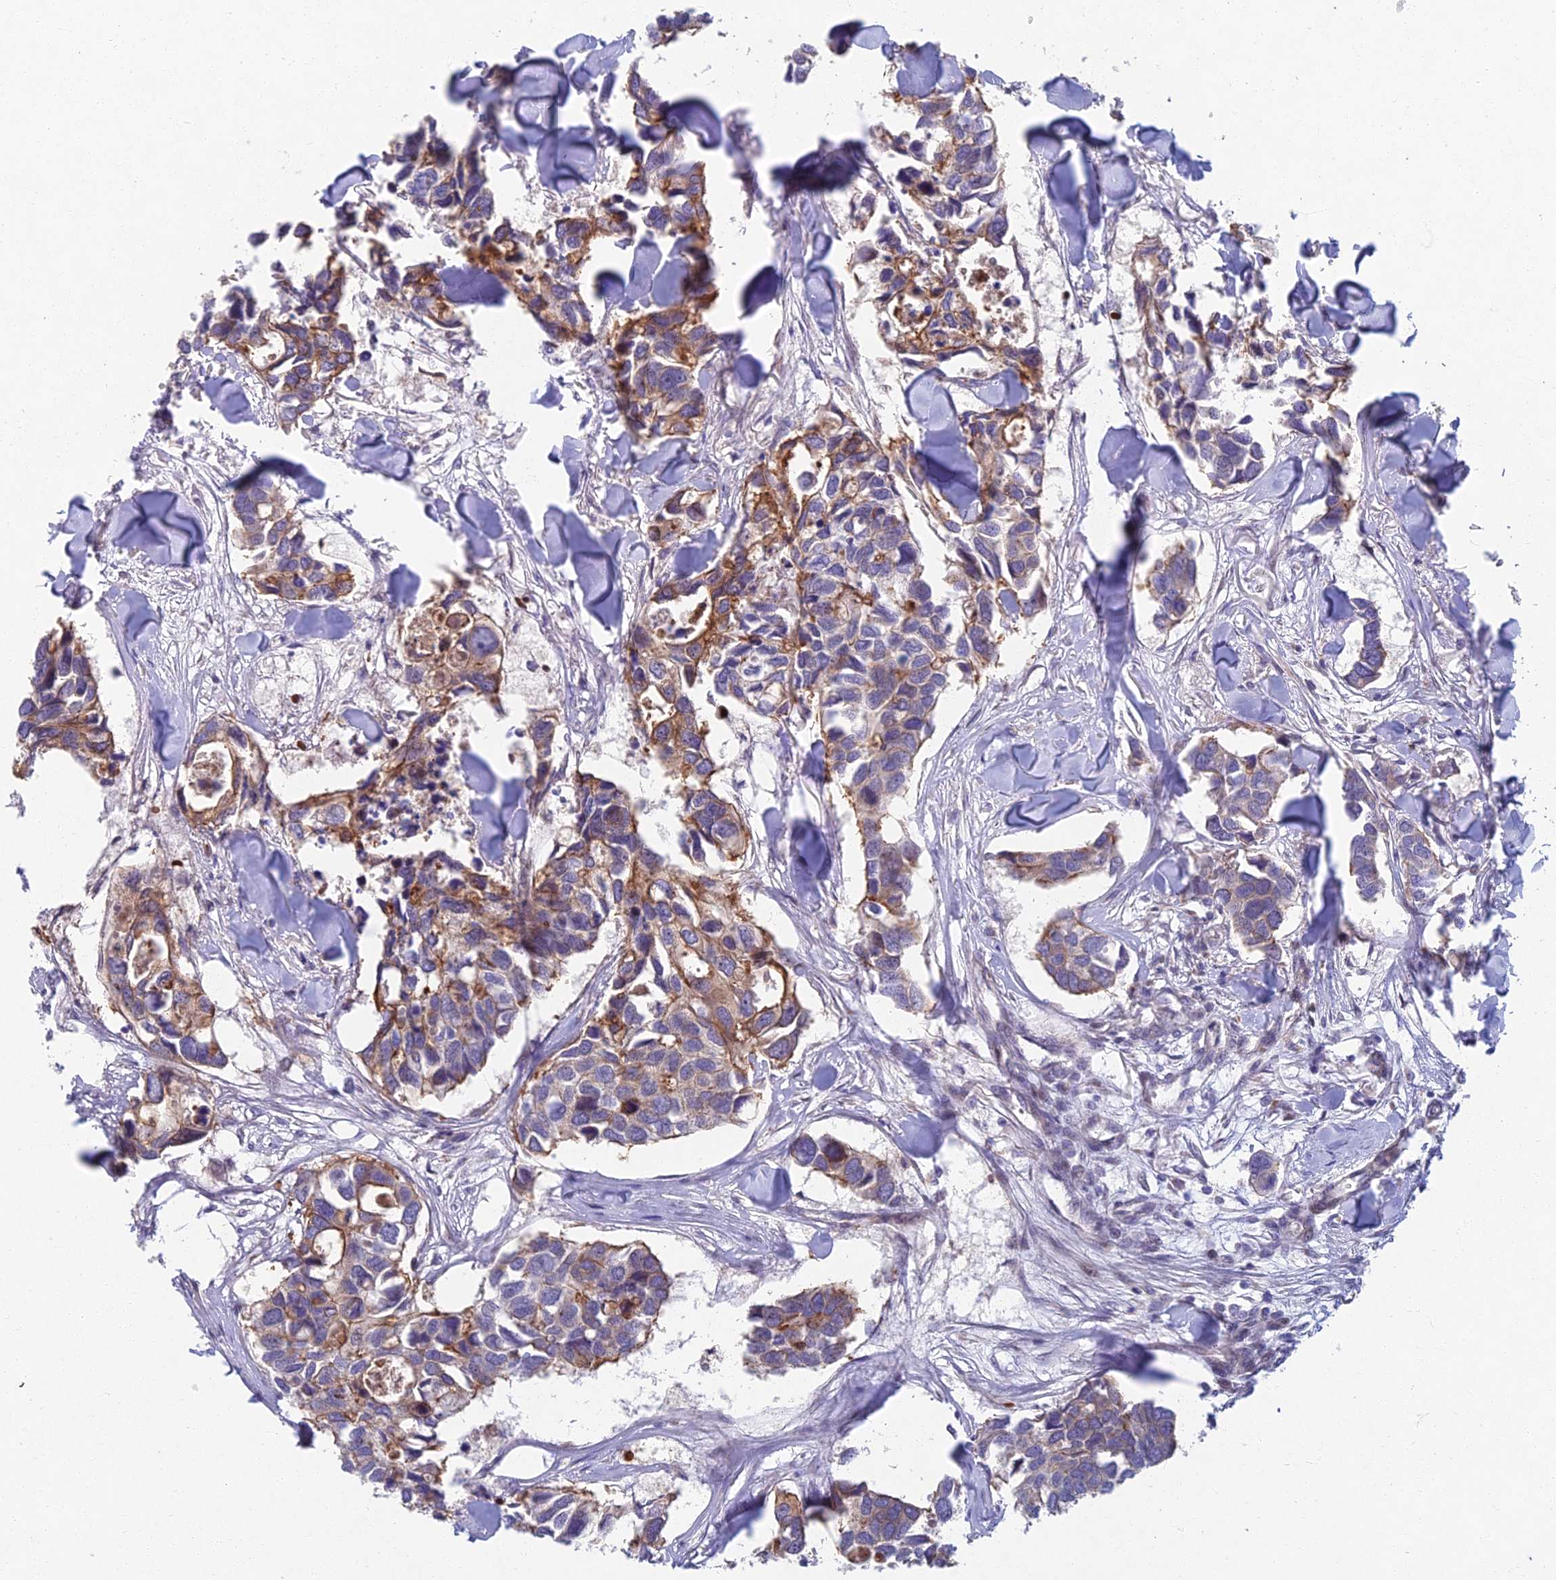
{"staining": {"intensity": "moderate", "quantity": "<25%", "location": "cytoplasmic/membranous"}, "tissue": "breast cancer", "cell_type": "Tumor cells", "image_type": "cancer", "snomed": [{"axis": "morphology", "description": "Duct carcinoma"}, {"axis": "topography", "description": "Breast"}], "caption": "Immunohistochemical staining of human breast cancer exhibits moderate cytoplasmic/membranous protein positivity in approximately <25% of tumor cells.", "gene": "RHBDL2", "patient": {"sex": "female", "age": 83}}